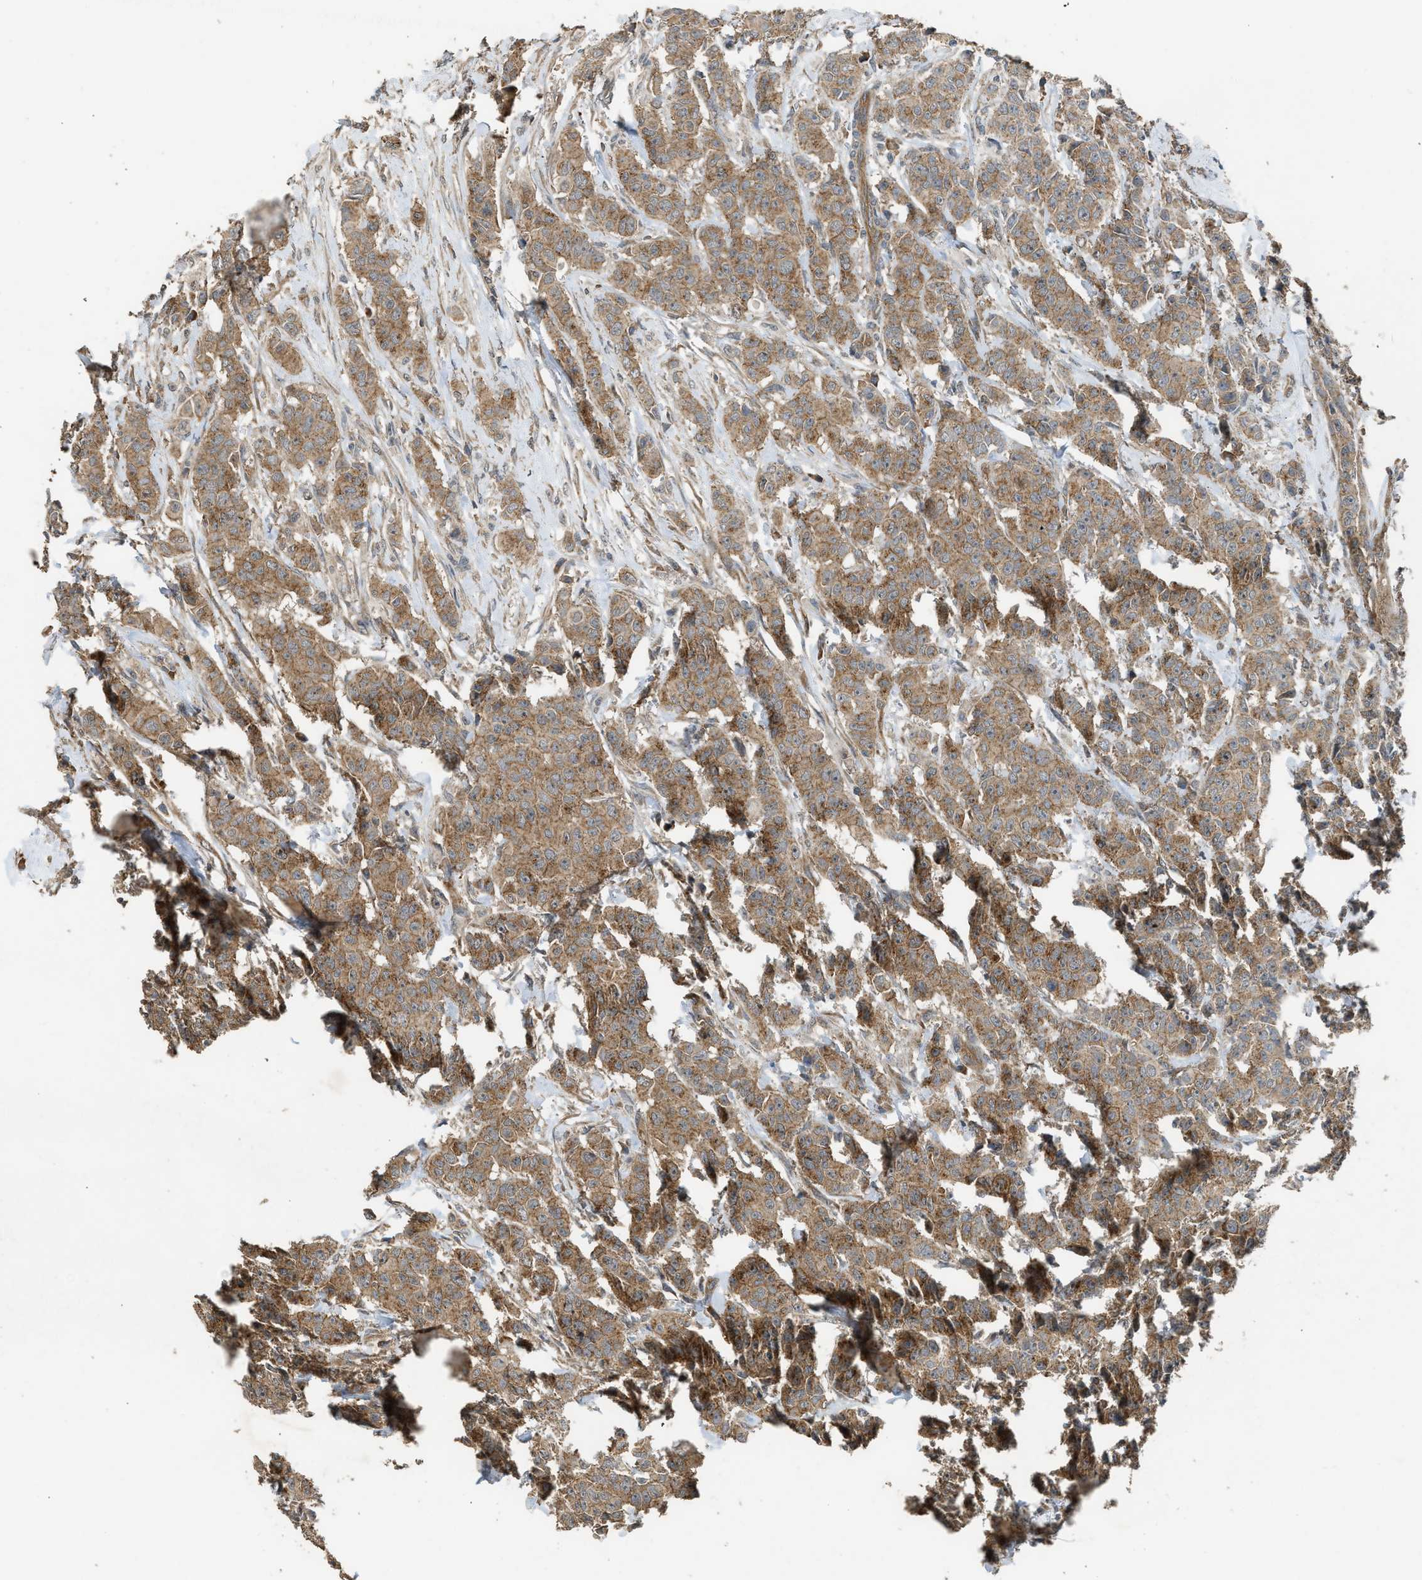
{"staining": {"intensity": "moderate", "quantity": ">75%", "location": "cytoplasmic/membranous"}, "tissue": "breast cancer", "cell_type": "Tumor cells", "image_type": "cancer", "snomed": [{"axis": "morphology", "description": "Normal tissue, NOS"}, {"axis": "morphology", "description": "Duct carcinoma"}, {"axis": "topography", "description": "Breast"}], "caption": "There is medium levels of moderate cytoplasmic/membranous positivity in tumor cells of invasive ductal carcinoma (breast), as demonstrated by immunohistochemical staining (brown color).", "gene": "HIP1R", "patient": {"sex": "female", "age": 40}}